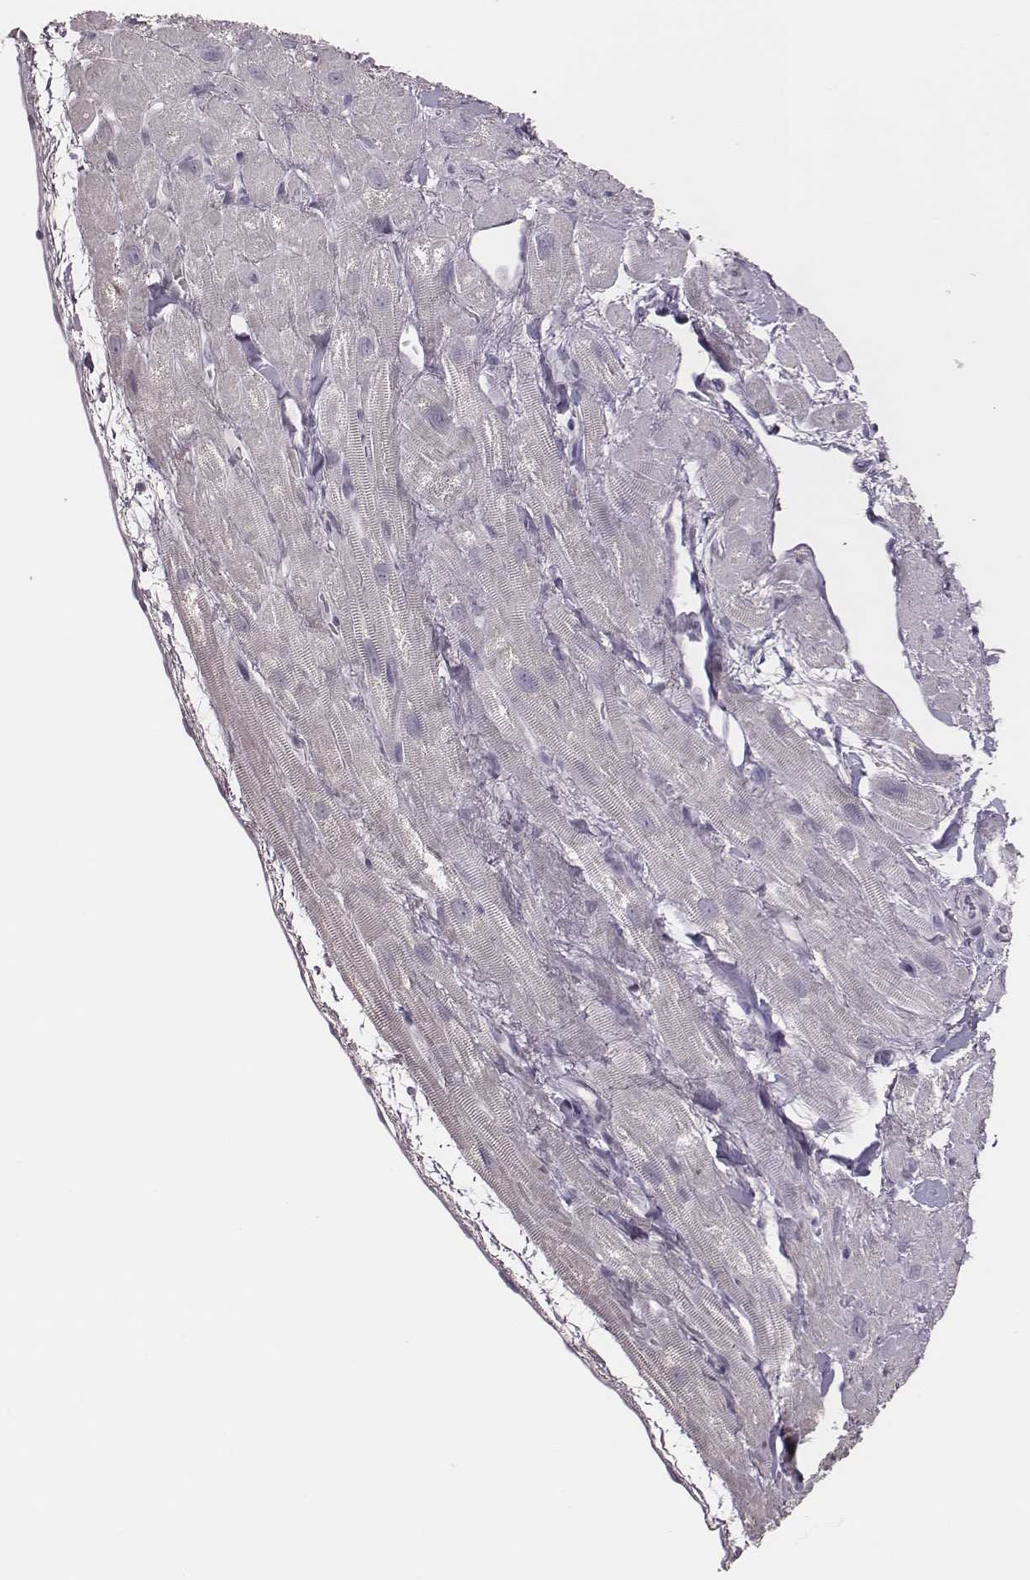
{"staining": {"intensity": "negative", "quantity": "none", "location": "none"}, "tissue": "heart muscle", "cell_type": "Cardiomyocytes", "image_type": "normal", "snomed": [{"axis": "morphology", "description": "Normal tissue, NOS"}, {"axis": "topography", "description": "Heart"}], "caption": "Photomicrograph shows no protein expression in cardiomyocytes of benign heart muscle. (Stains: DAB immunohistochemistry with hematoxylin counter stain, Microscopy: brightfield microscopy at high magnification).", "gene": "ADGRF4", "patient": {"sex": "female", "age": 62}}